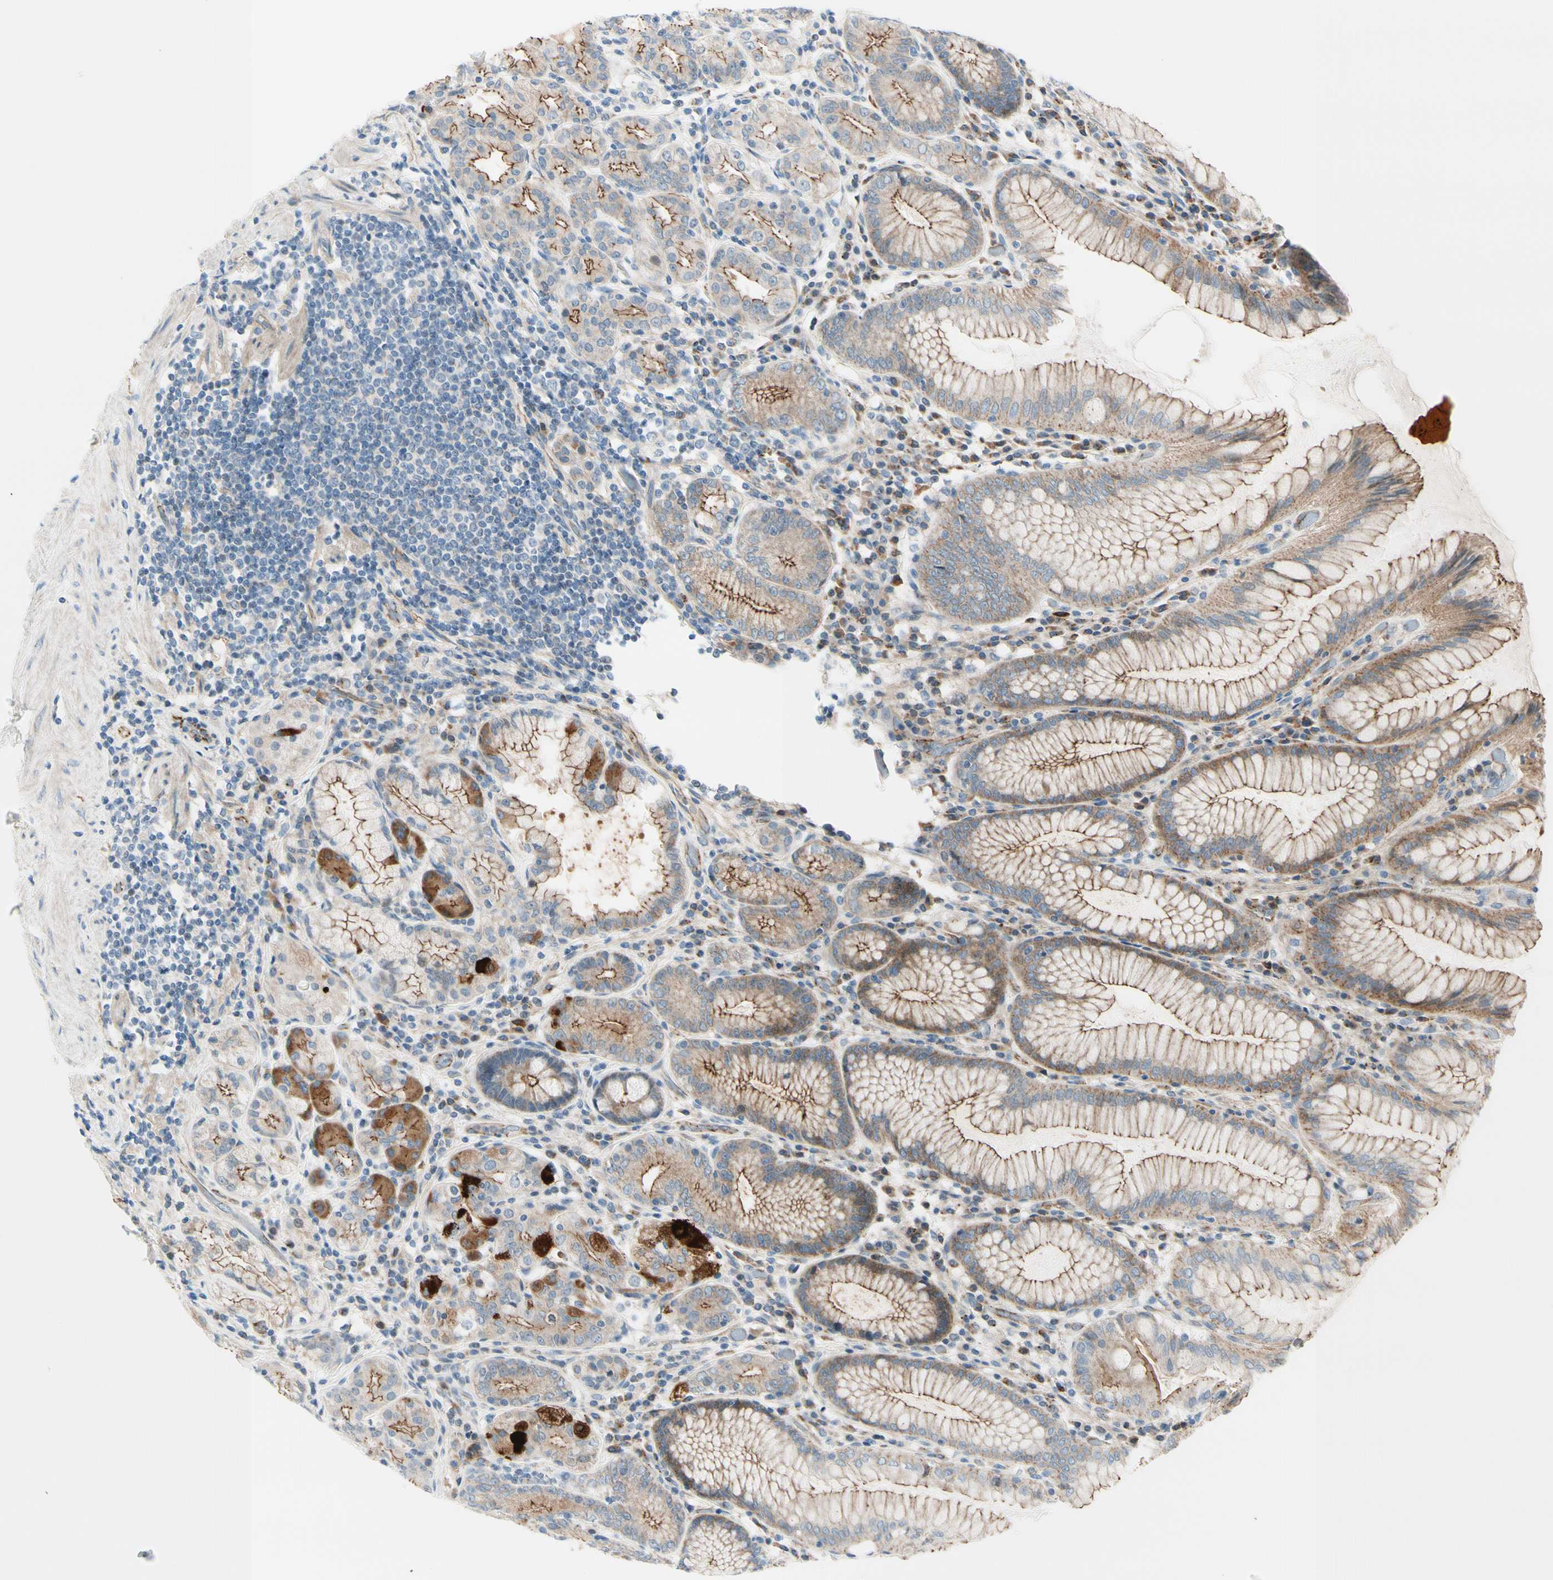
{"staining": {"intensity": "strong", "quantity": "<25%", "location": "cytoplasmic/membranous"}, "tissue": "stomach", "cell_type": "Glandular cells", "image_type": "normal", "snomed": [{"axis": "morphology", "description": "Normal tissue, NOS"}, {"axis": "topography", "description": "Stomach, lower"}], "caption": "Human stomach stained for a protein (brown) reveals strong cytoplasmic/membranous positive staining in approximately <25% of glandular cells.", "gene": "TJP1", "patient": {"sex": "female", "age": 76}}